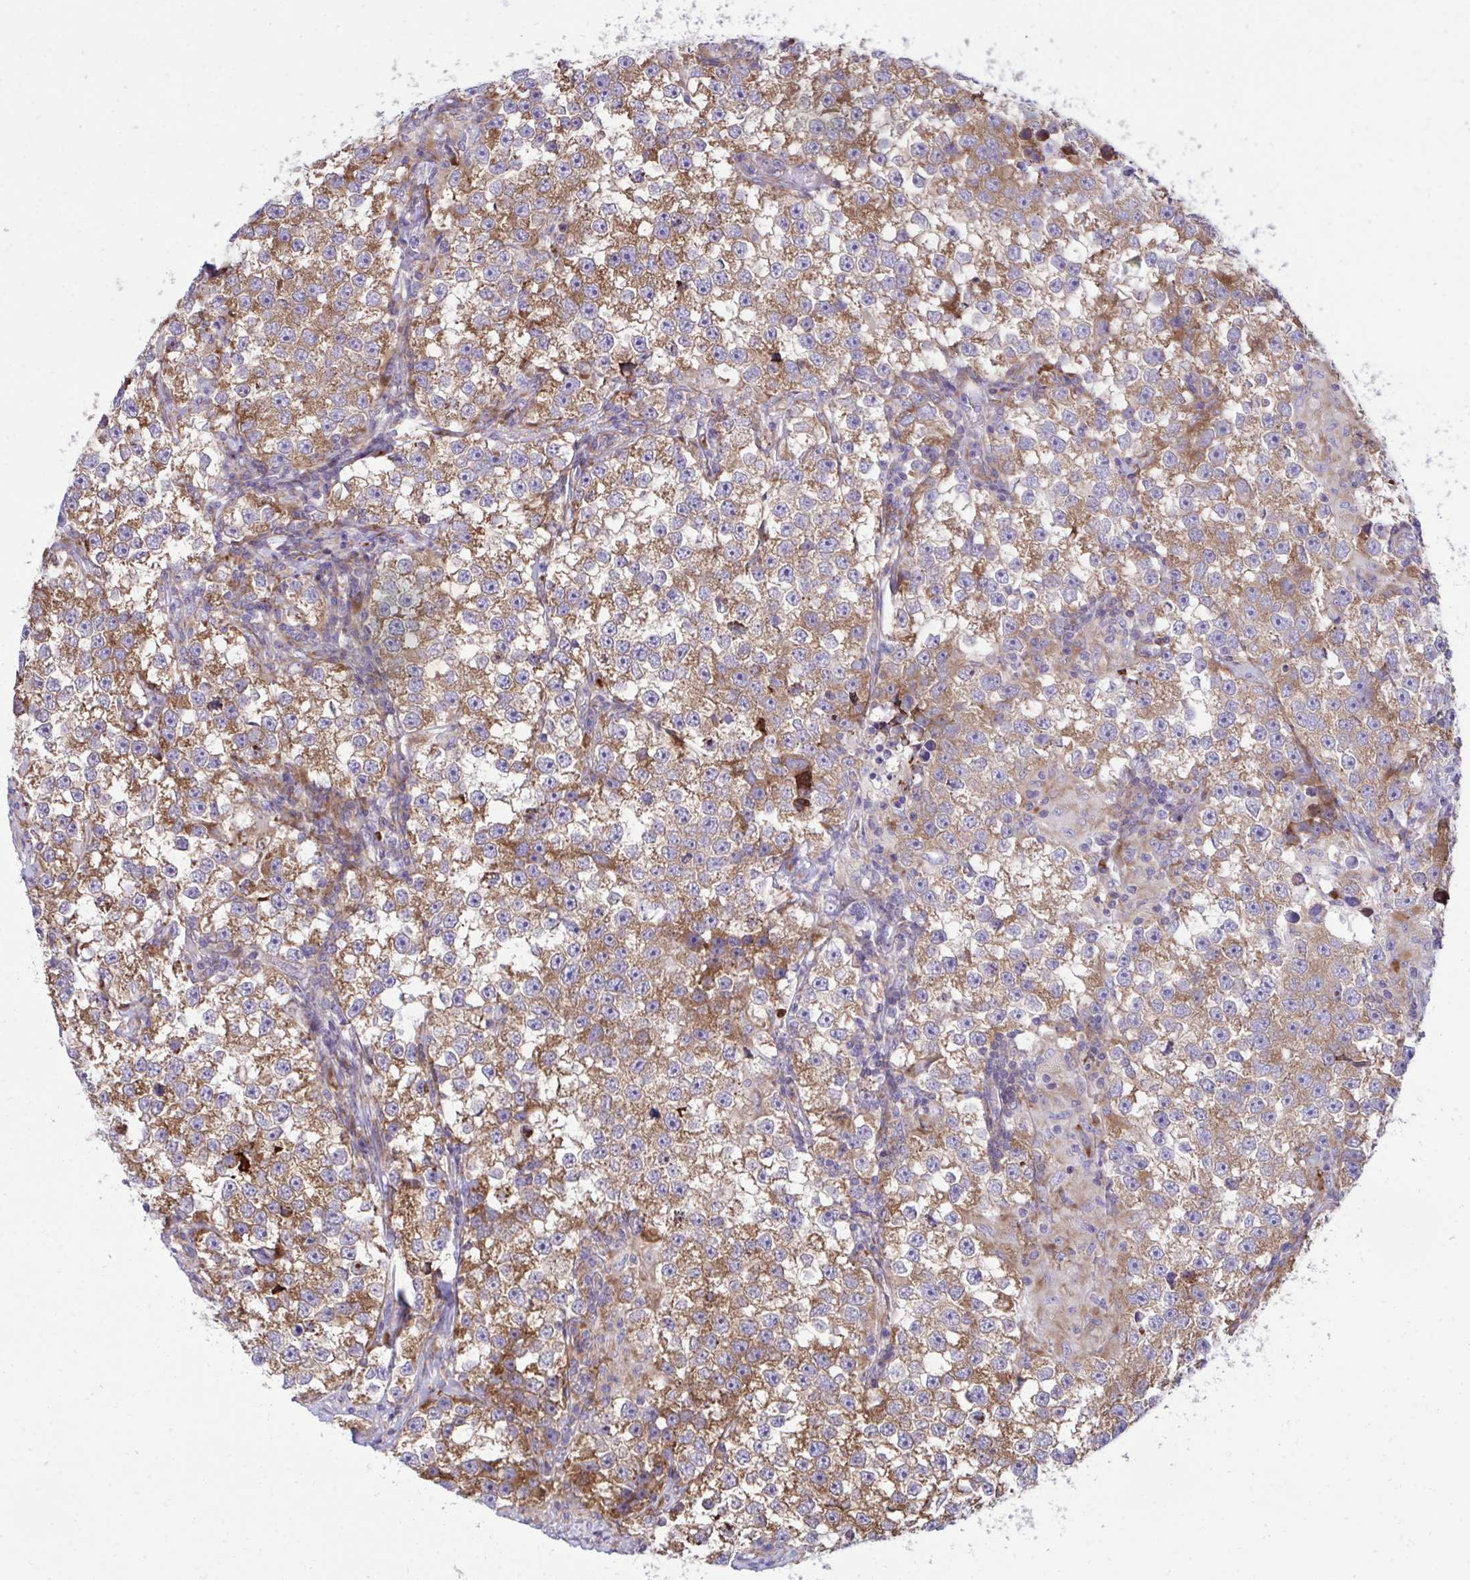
{"staining": {"intensity": "moderate", "quantity": ">75%", "location": "cytoplasmic/membranous"}, "tissue": "testis cancer", "cell_type": "Tumor cells", "image_type": "cancer", "snomed": [{"axis": "morphology", "description": "Seminoma, NOS"}, {"axis": "topography", "description": "Testis"}], "caption": "A brown stain shows moderate cytoplasmic/membranous positivity of a protein in human testis cancer tumor cells. (brown staining indicates protein expression, while blue staining denotes nuclei).", "gene": "RPS15", "patient": {"sex": "male", "age": 46}}